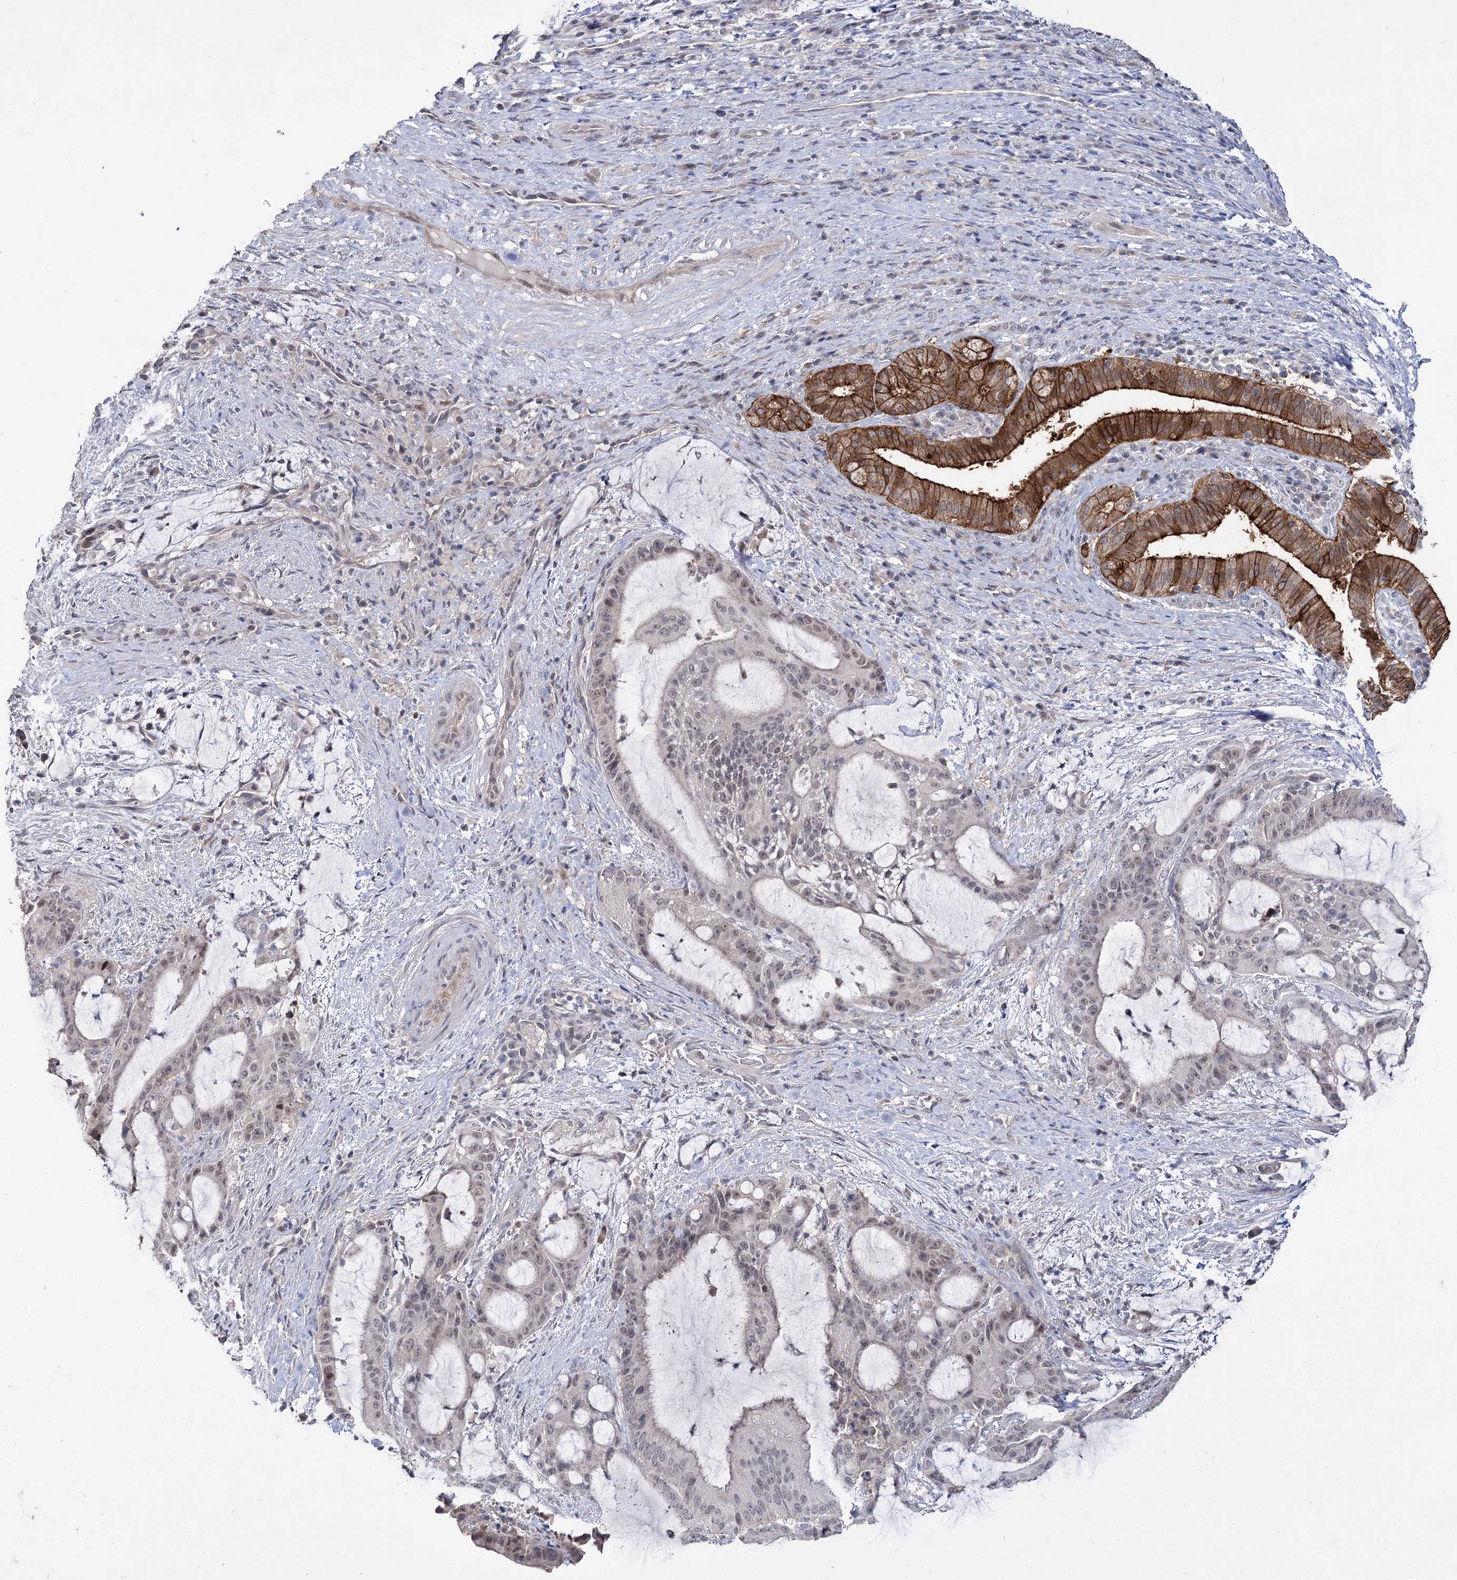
{"staining": {"intensity": "strong", "quantity": "<25%", "location": "cytoplasmic/membranous"}, "tissue": "liver cancer", "cell_type": "Tumor cells", "image_type": "cancer", "snomed": [{"axis": "morphology", "description": "Normal tissue, NOS"}, {"axis": "morphology", "description": "Cholangiocarcinoma"}, {"axis": "topography", "description": "Liver"}, {"axis": "topography", "description": "Peripheral nerve tissue"}], "caption": "High-power microscopy captured an immunohistochemistry (IHC) image of liver cancer (cholangiocarcinoma), revealing strong cytoplasmic/membranous expression in approximately <25% of tumor cells.", "gene": "PHYHIPL", "patient": {"sex": "female", "age": 73}}